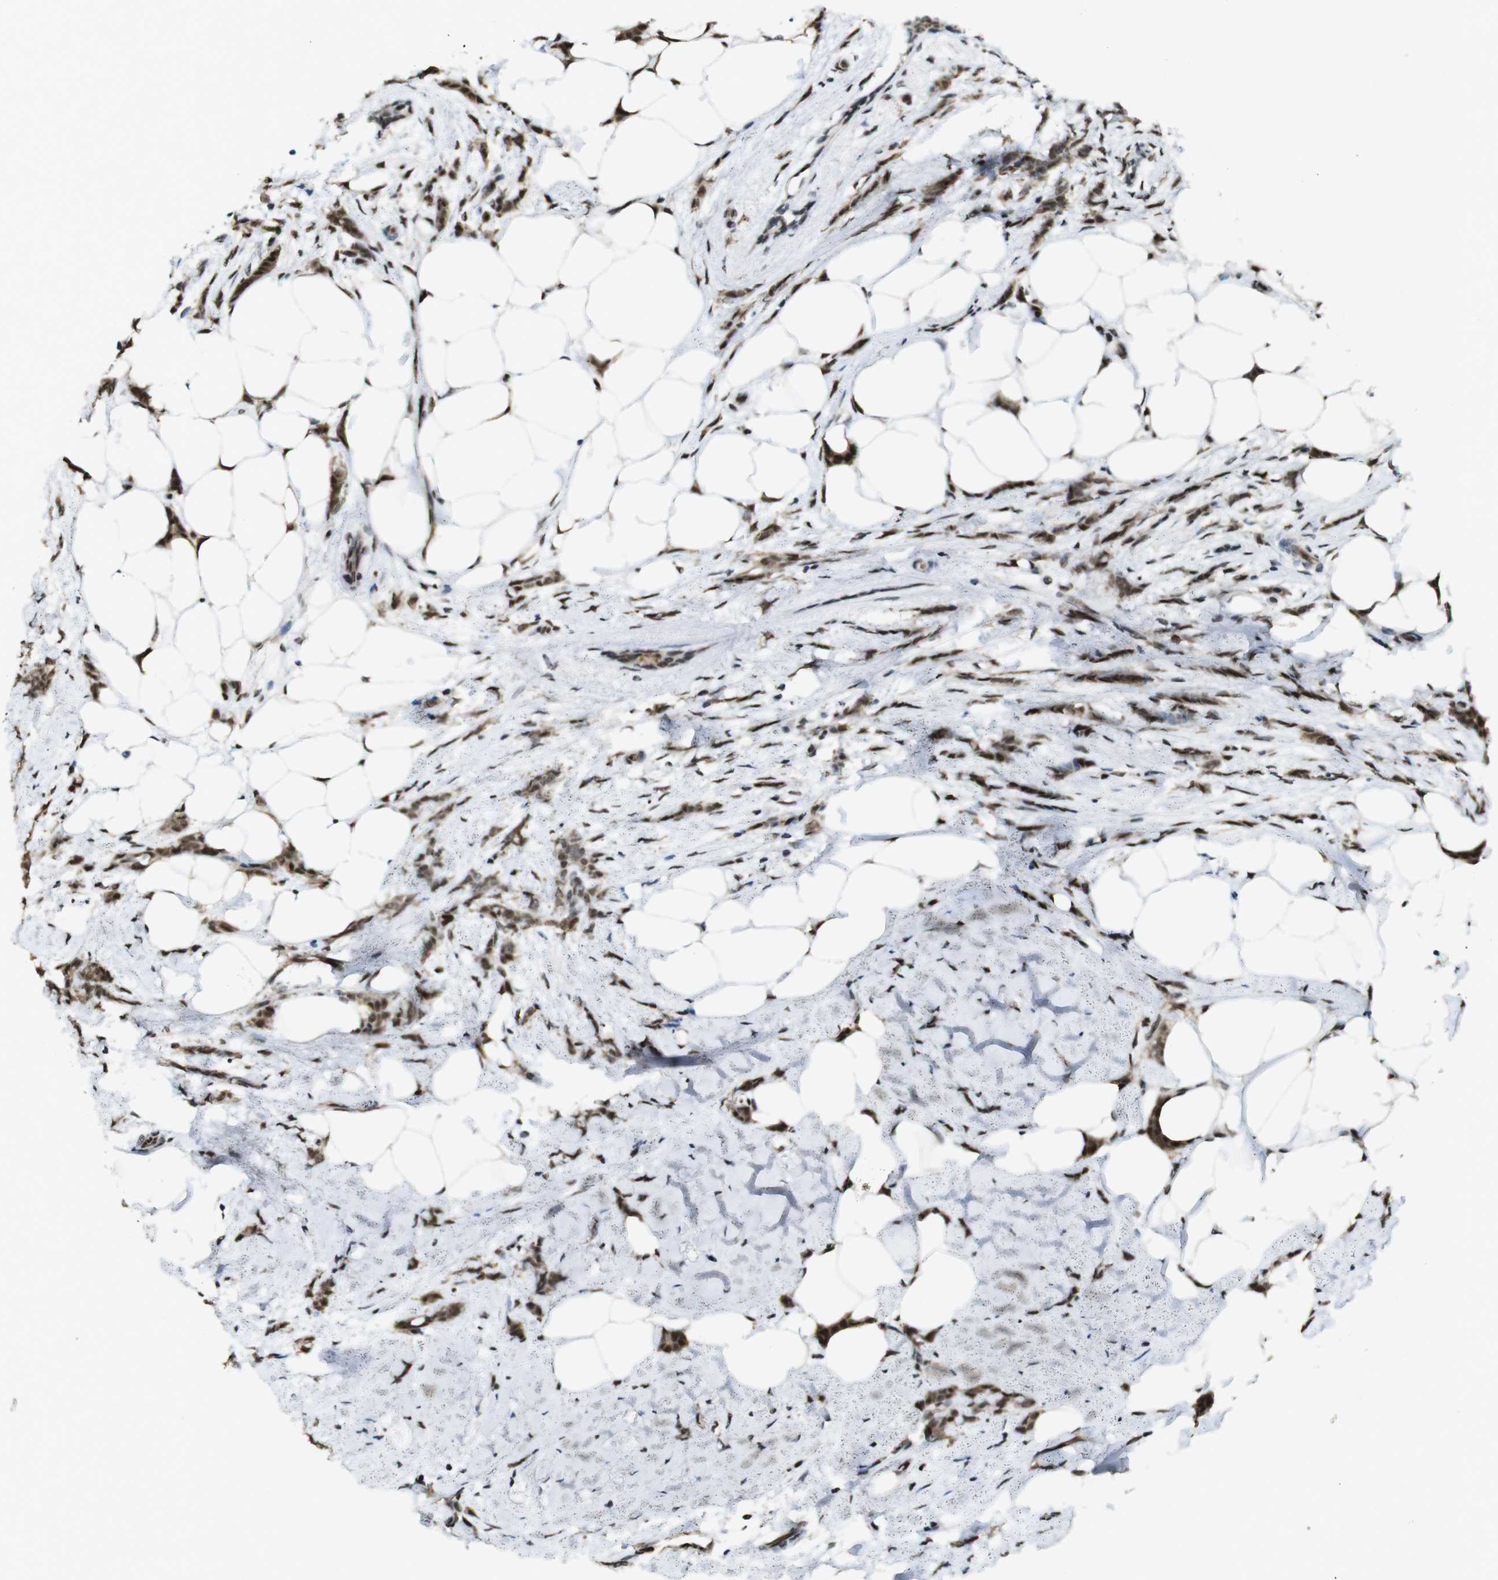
{"staining": {"intensity": "moderate", "quantity": ">75%", "location": "cytoplasmic/membranous,nuclear"}, "tissue": "breast cancer", "cell_type": "Tumor cells", "image_type": "cancer", "snomed": [{"axis": "morphology", "description": "Lobular carcinoma, in situ"}, {"axis": "morphology", "description": "Lobular carcinoma"}, {"axis": "topography", "description": "Breast"}], "caption": "Immunohistochemical staining of breast cancer (lobular carcinoma in situ) shows medium levels of moderate cytoplasmic/membranous and nuclear protein positivity in approximately >75% of tumor cells. The staining was performed using DAB to visualize the protein expression in brown, while the nuclei were stained in blue with hematoxylin (Magnification: 20x).", "gene": "CSNK2B", "patient": {"sex": "female", "age": 41}}